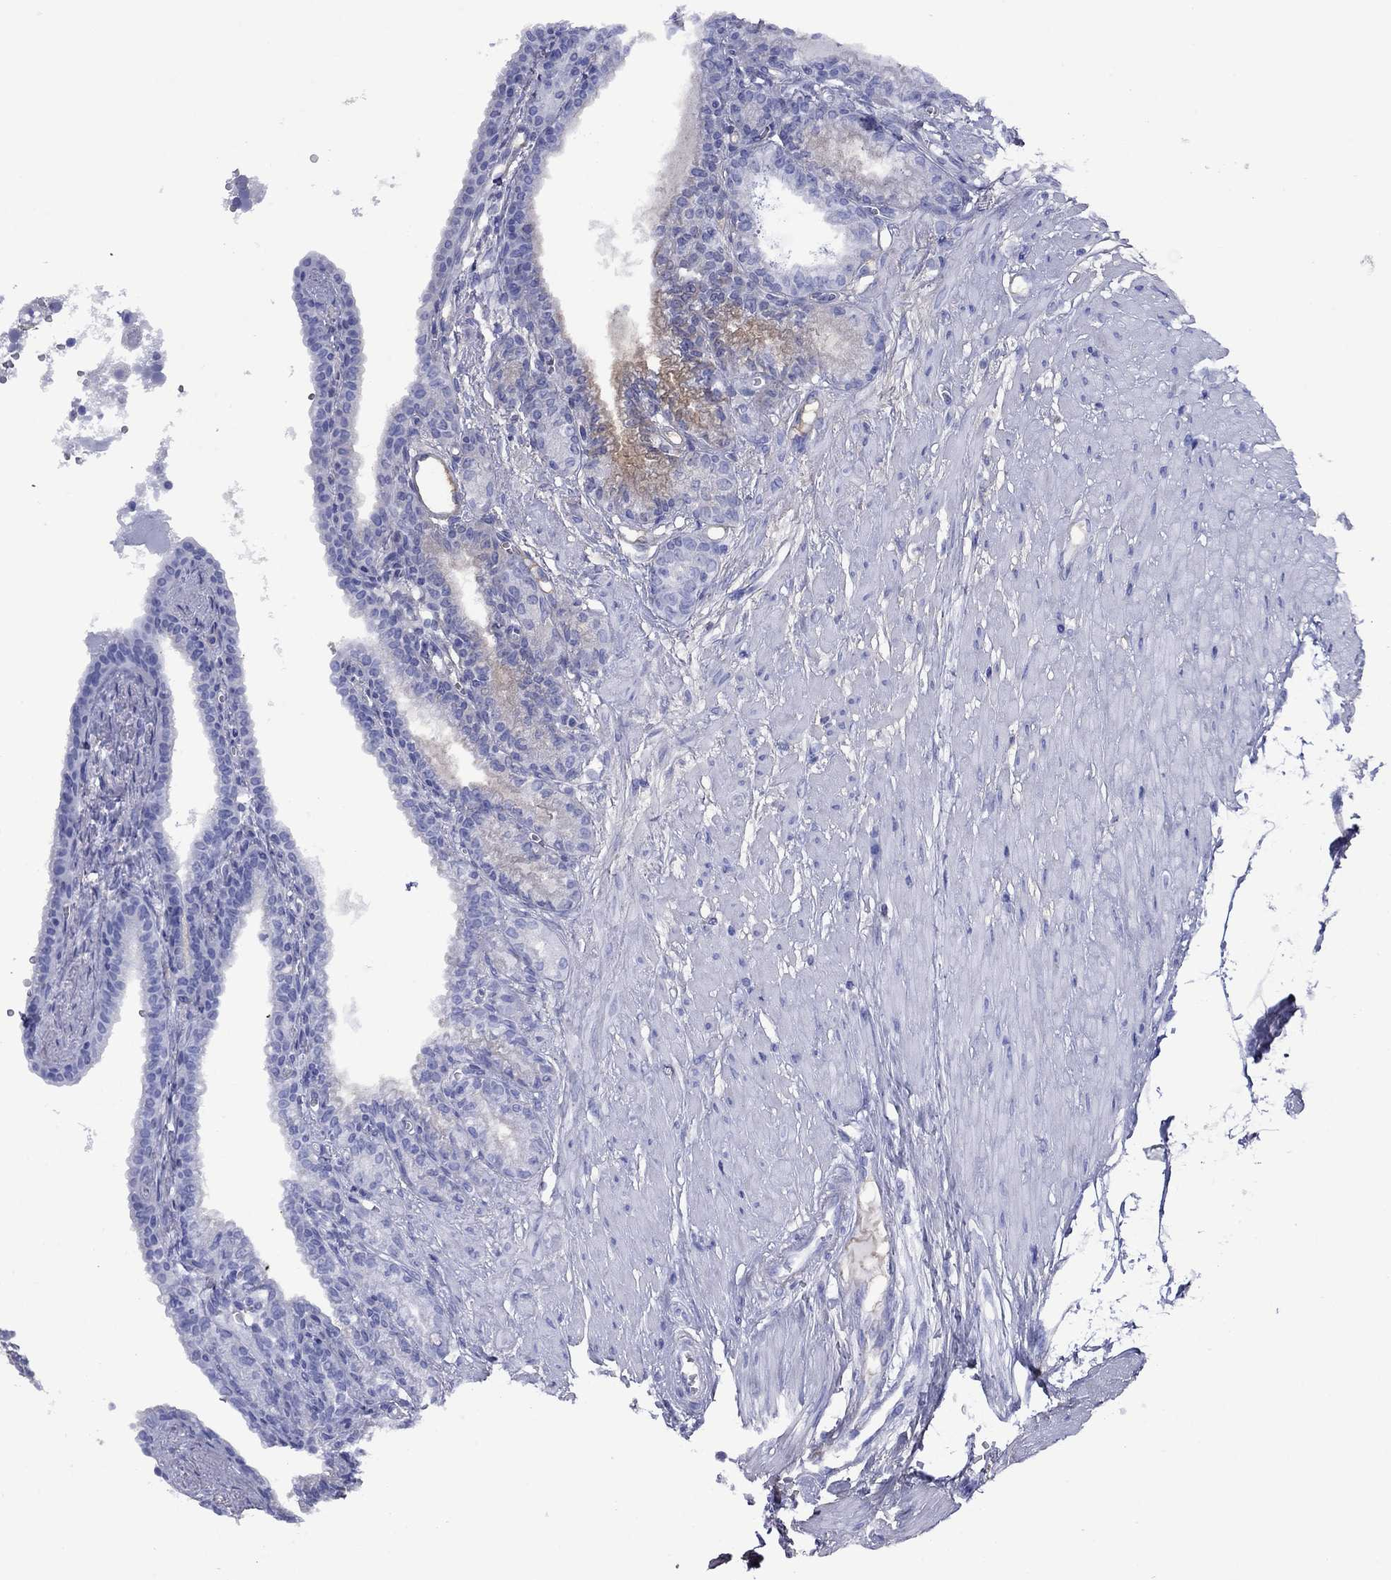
{"staining": {"intensity": "negative", "quantity": "none", "location": "none"}, "tissue": "seminal vesicle", "cell_type": "Glandular cells", "image_type": "normal", "snomed": [{"axis": "morphology", "description": "Normal tissue, NOS"}, {"axis": "morphology", "description": "Urothelial carcinoma, NOS"}, {"axis": "topography", "description": "Urinary bladder"}, {"axis": "topography", "description": "Seminal veicle"}], "caption": "A high-resolution histopathology image shows IHC staining of normal seminal vesicle, which displays no significant expression in glandular cells. Nuclei are stained in blue.", "gene": "APOA2", "patient": {"sex": "male", "age": 76}}